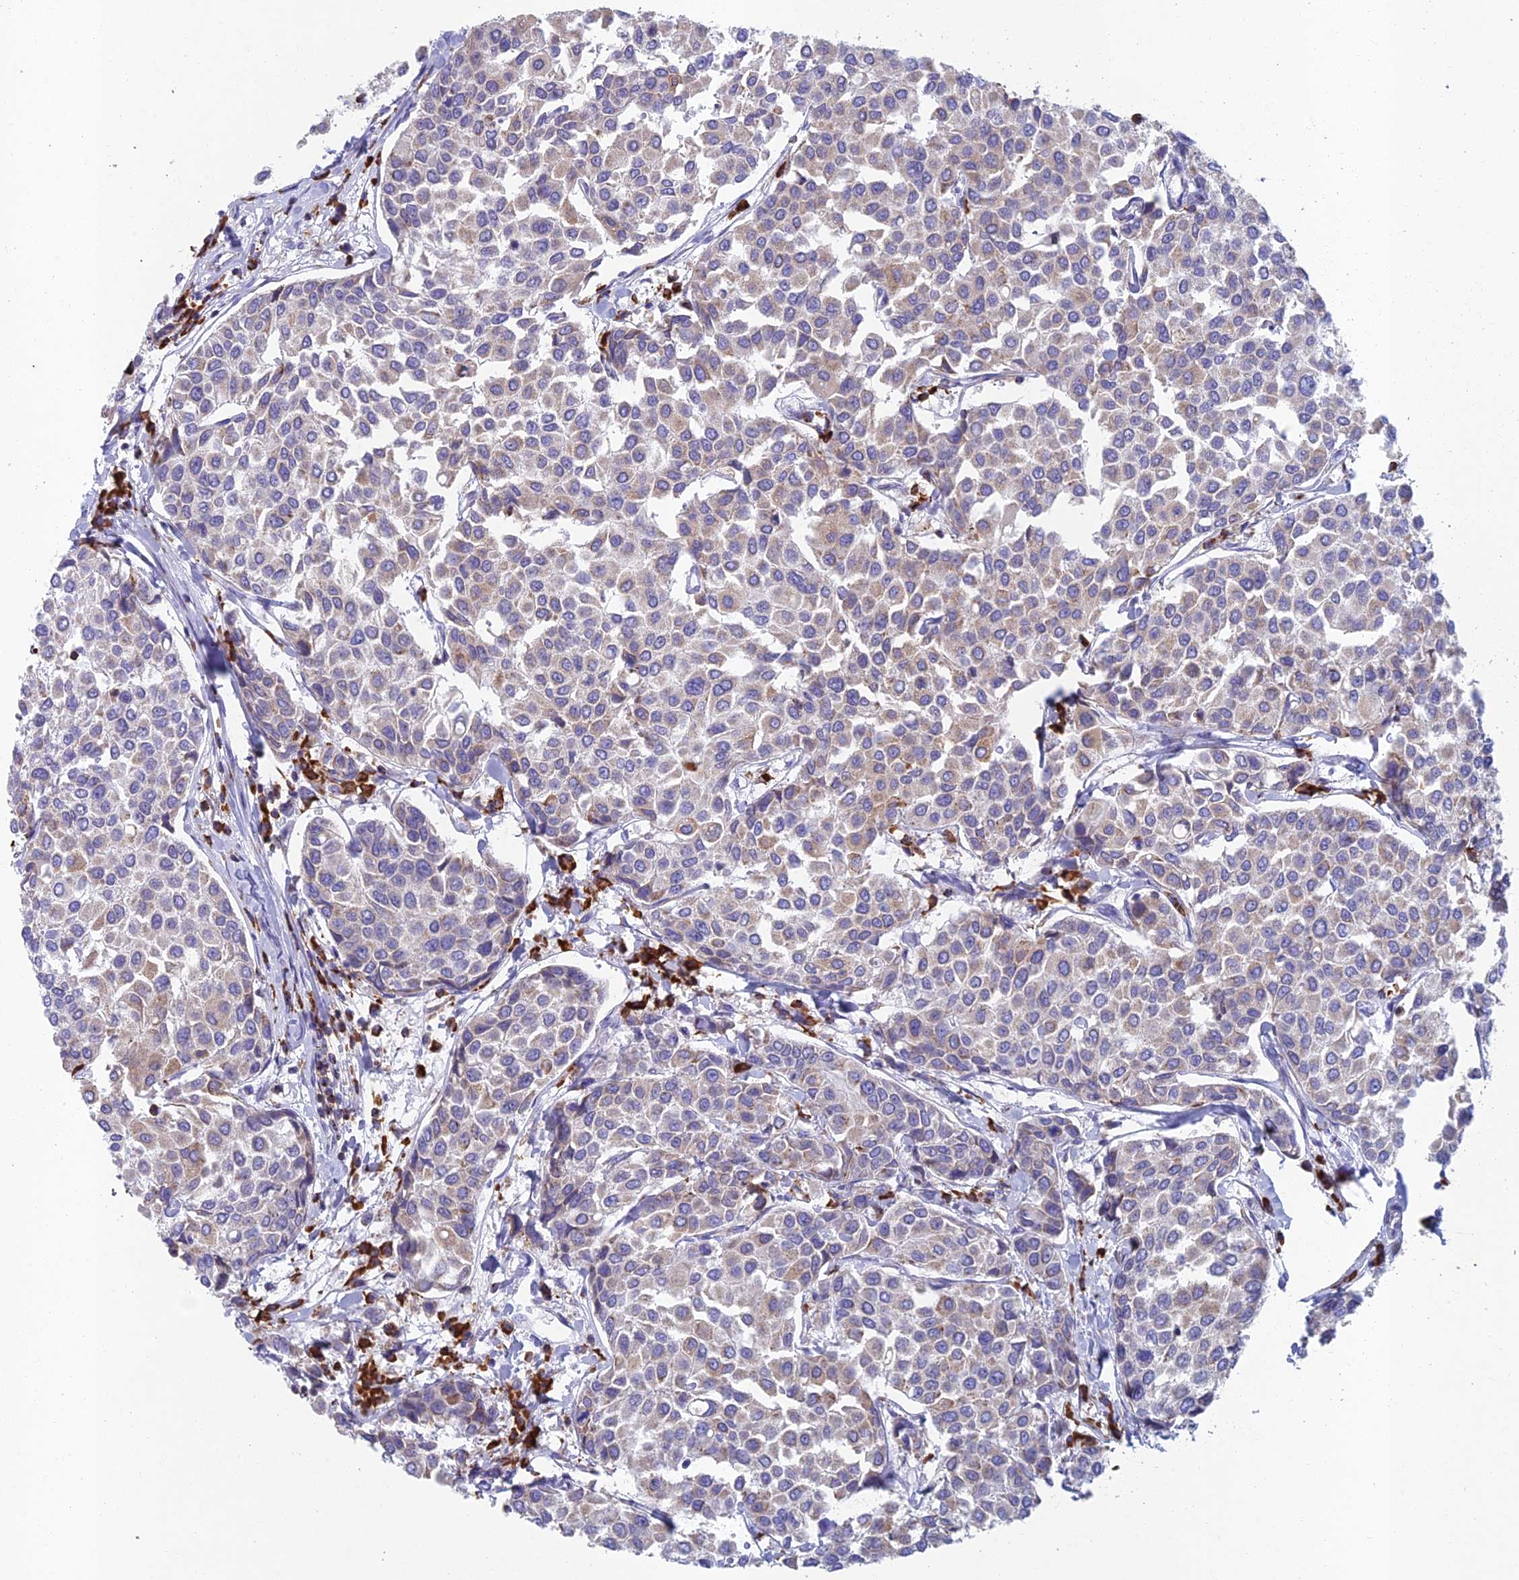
{"staining": {"intensity": "weak", "quantity": "<25%", "location": "cytoplasmic/membranous"}, "tissue": "breast cancer", "cell_type": "Tumor cells", "image_type": "cancer", "snomed": [{"axis": "morphology", "description": "Duct carcinoma"}, {"axis": "topography", "description": "Breast"}], "caption": "There is no significant expression in tumor cells of breast cancer.", "gene": "ABI3BP", "patient": {"sex": "female", "age": 55}}